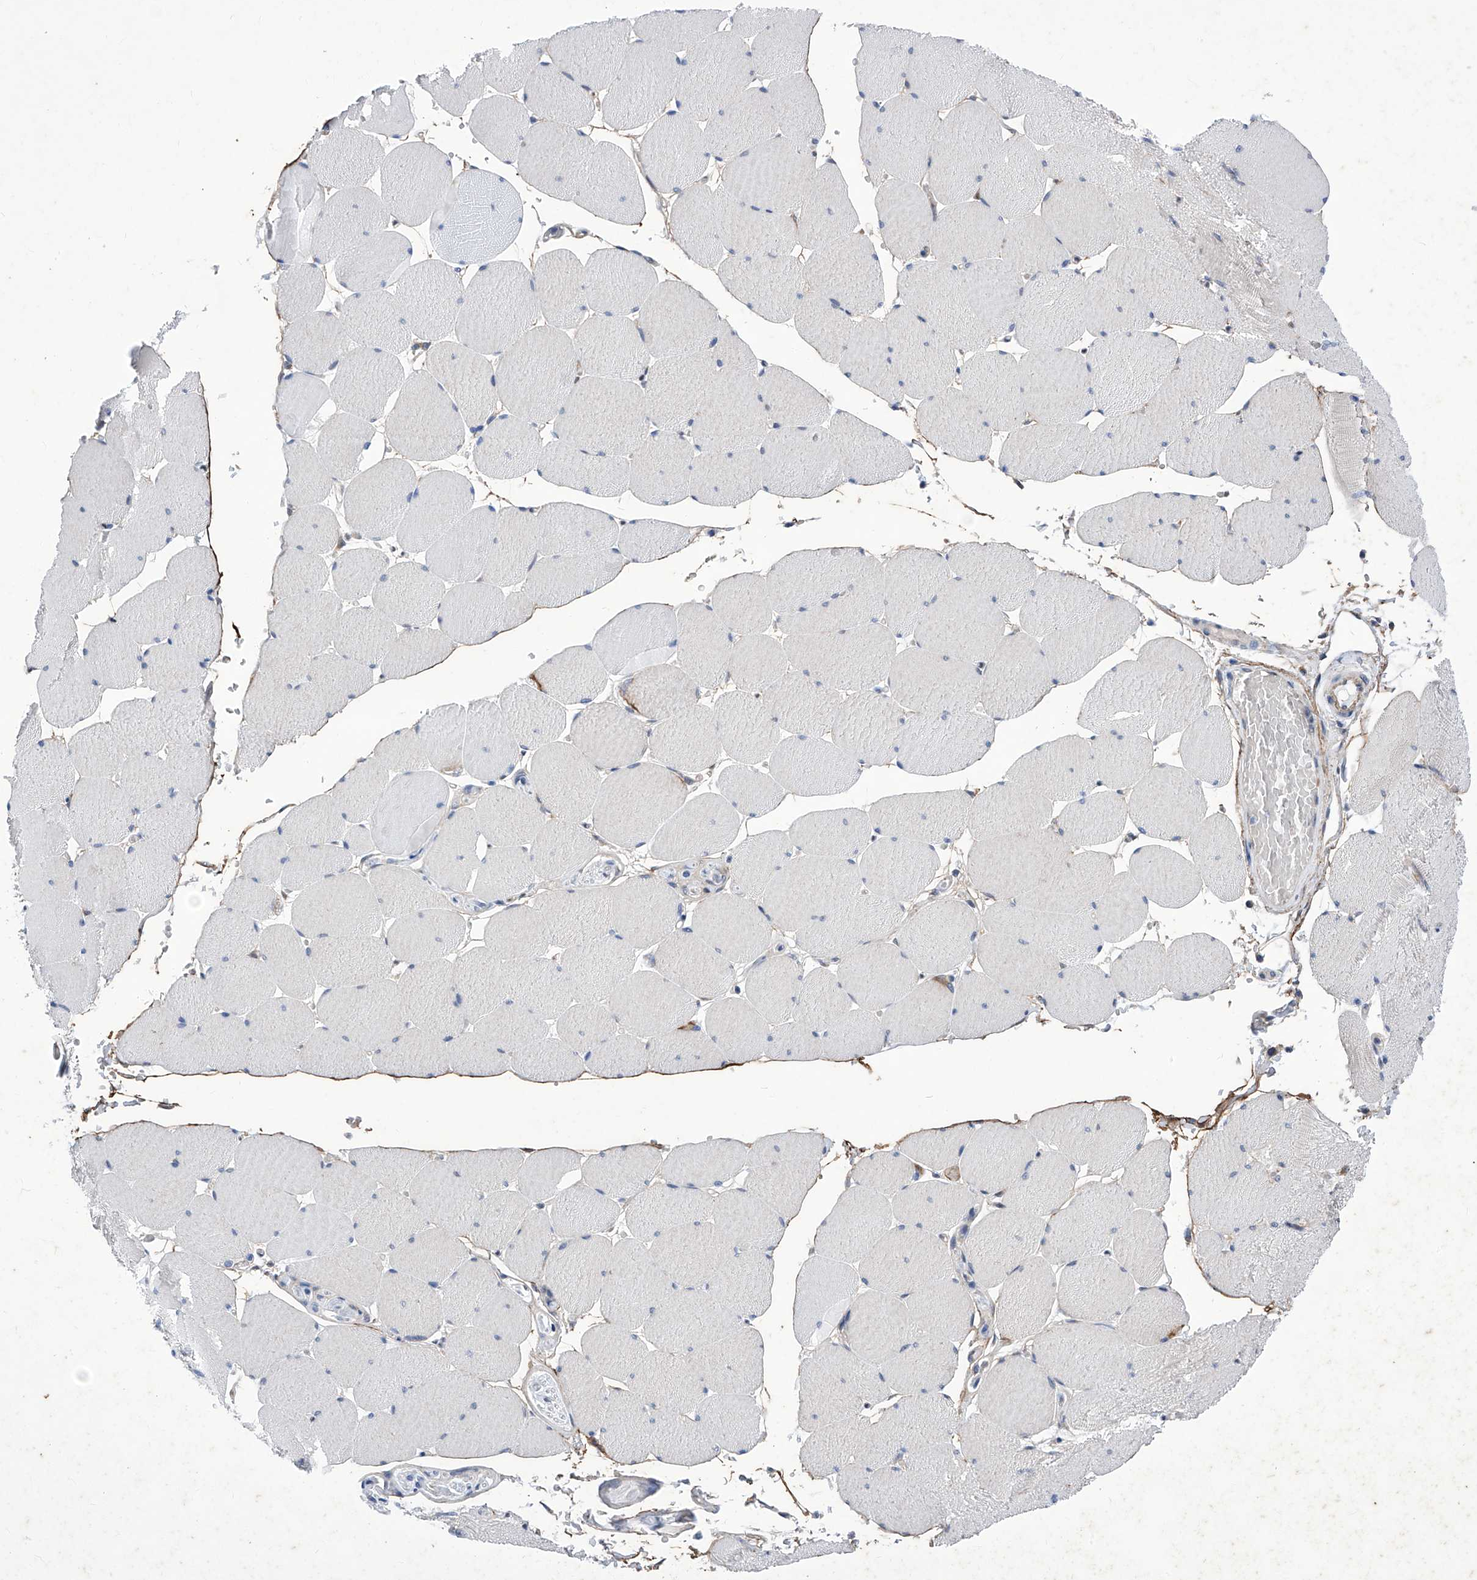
{"staining": {"intensity": "moderate", "quantity": "<25%", "location": "cytoplasmic/membranous"}, "tissue": "skeletal muscle", "cell_type": "Myocytes", "image_type": "normal", "snomed": [{"axis": "morphology", "description": "Normal tissue, NOS"}, {"axis": "topography", "description": "Skeletal muscle"}, {"axis": "topography", "description": "Head-Neck"}], "caption": "A low amount of moderate cytoplasmic/membranous staining is present in about <25% of myocytes in benign skeletal muscle. (IHC, brightfield microscopy, high magnification).", "gene": "KTI12", "patient": {"sex": "male", "age": 66}}